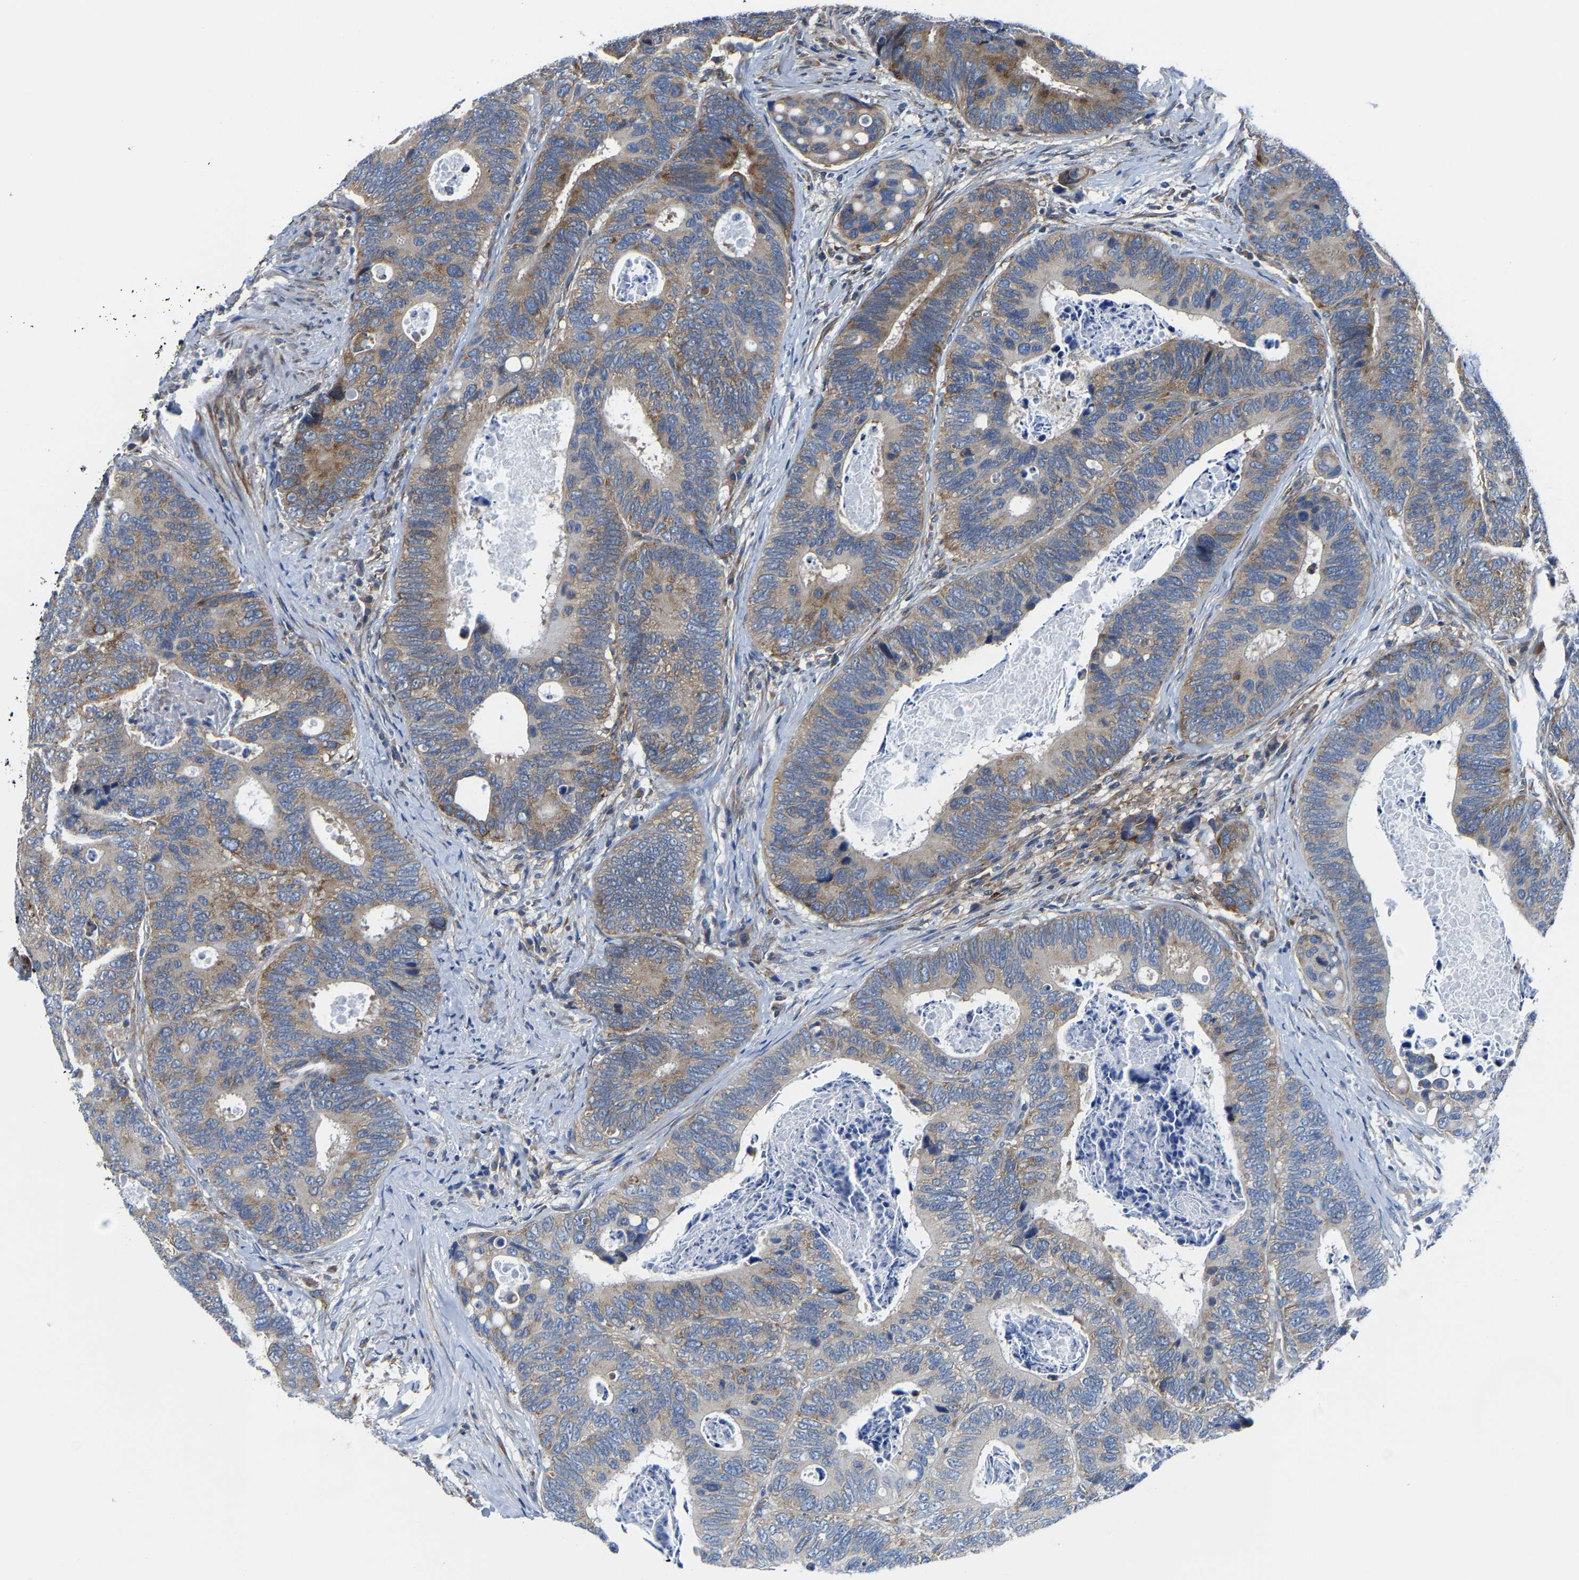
{"staining": {"intensity": "moderate", "quantity": "25%-75%", "location": "cytoplasmic/membranous"}, "tissue": "colorectal cancer", "cell_type": "Tumor cells", "image_type": "cancer", "snomed": [{"axis": "morphology", "description": "Inflammation, NOS"}, {"axis": "morphology", "description": "Adenocarcinoma, NOS"}, {"axis": "topography", "description": "Colon"}], "caption": "IHC (DAB) staining of human adenocarcinoma (colorectal) exhibits moderate cytoplasmic/membranous protein staining in approximately 25%-75% of tumor cells. (DAB (3,3'-diaminobenzidine) = brown stain, brightfield microscopy at high magnification).", "gene": "G3BP2", "patient": {"sex": "male", "age": 72}}